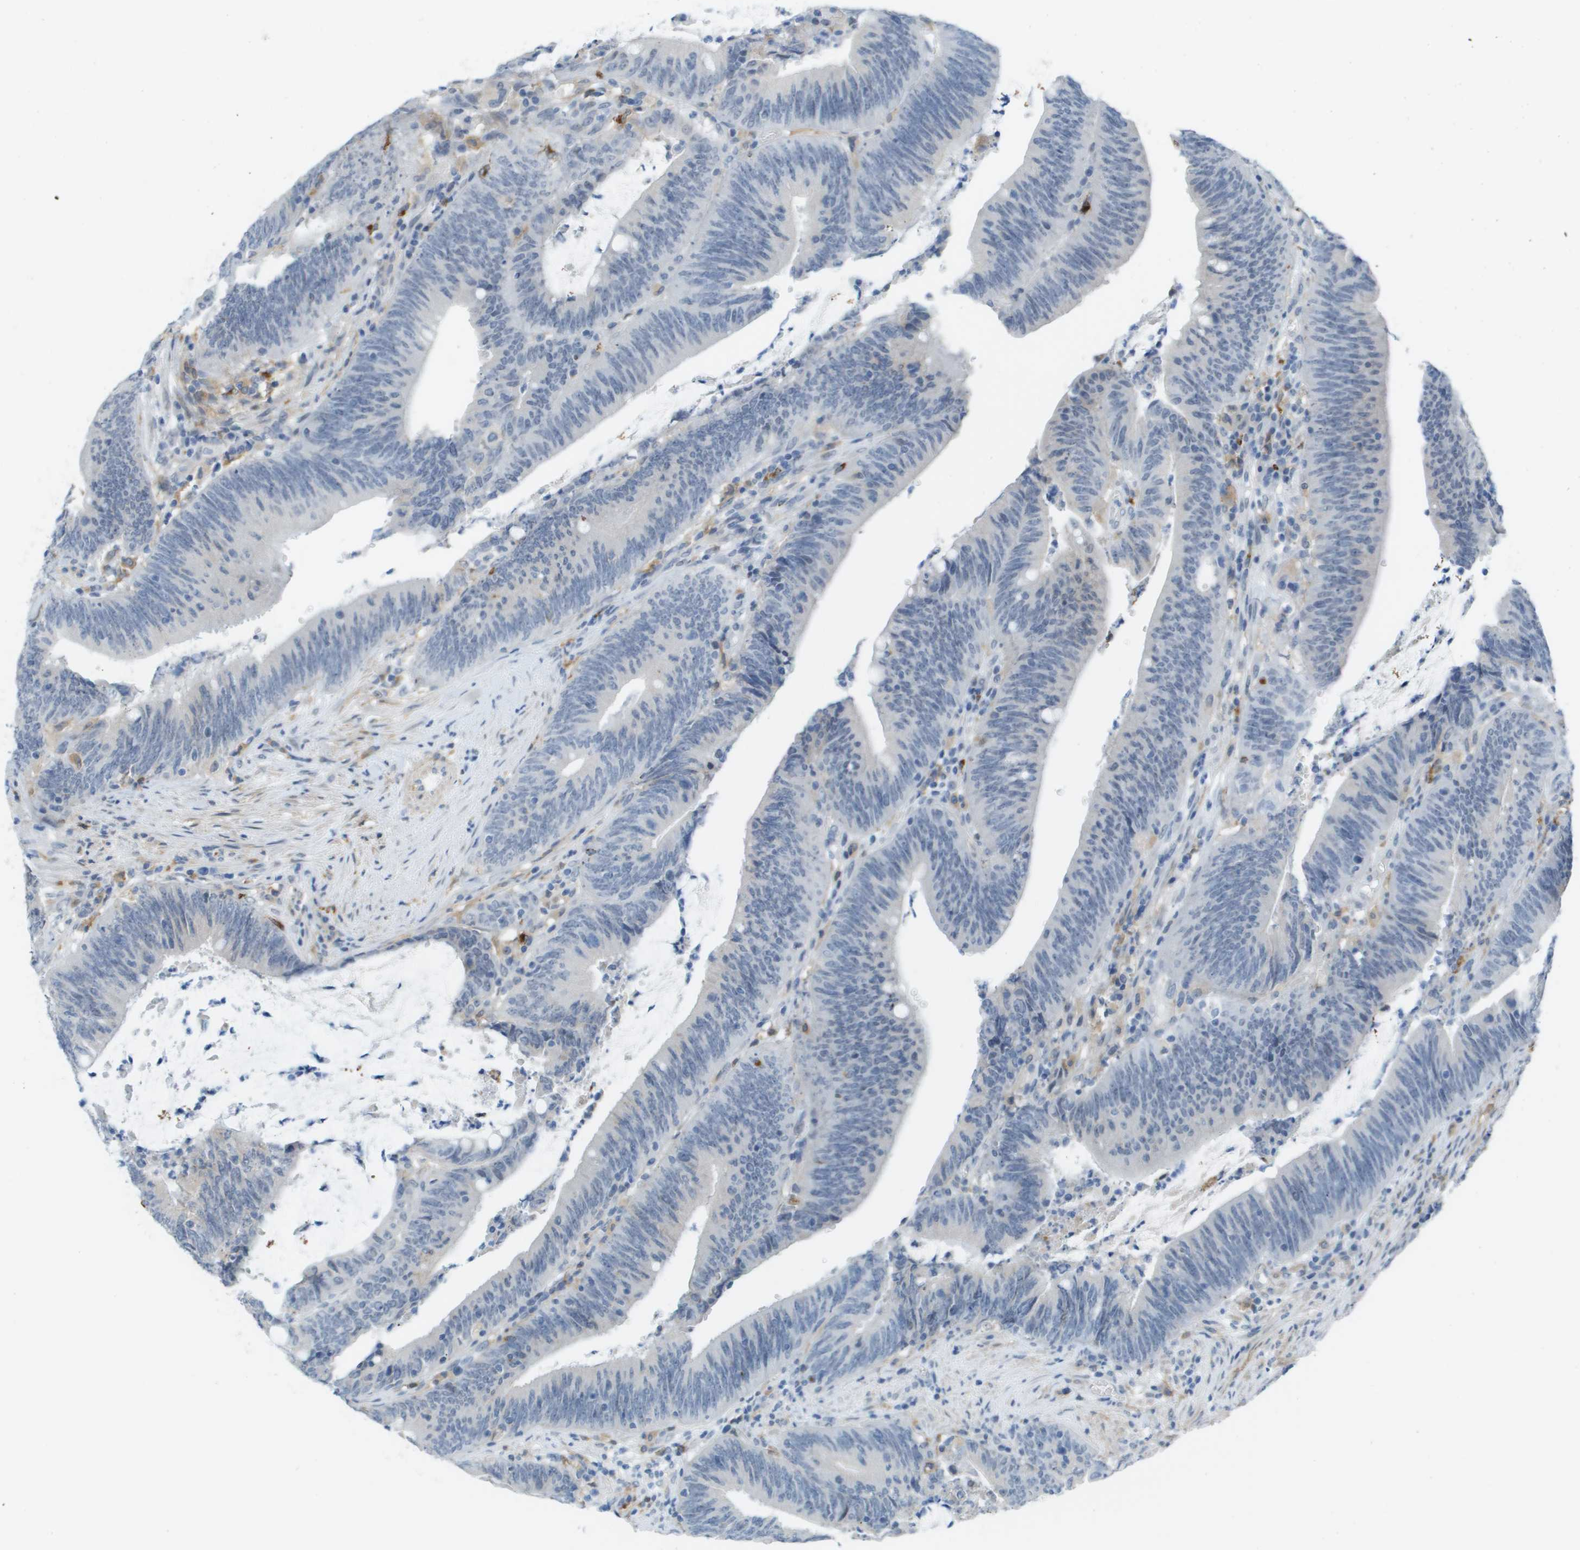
{"staining": {"intensity": "negative", "quantity": "none", "location": "none"}, "tissue": "colorectal cancer", "cell_type": "Tumor cells", "image_type": "cancer", "snomed": [{"axis": "morphology", "description": "Normal tissue, NOS"}, {"axis": "morphology", "description": "Adenocarcinoma, NOS"}, {"axis": "topography", "description": "Rectum"}], "caption": "DAB (3,3'-diaminobenzidine) immunohistochemical staining of human colorectal adenocarcinoma shows no significant expression in tumor cells.", "gene": "ZBTB43", "patient": {"sex": "female", "age": 66}}